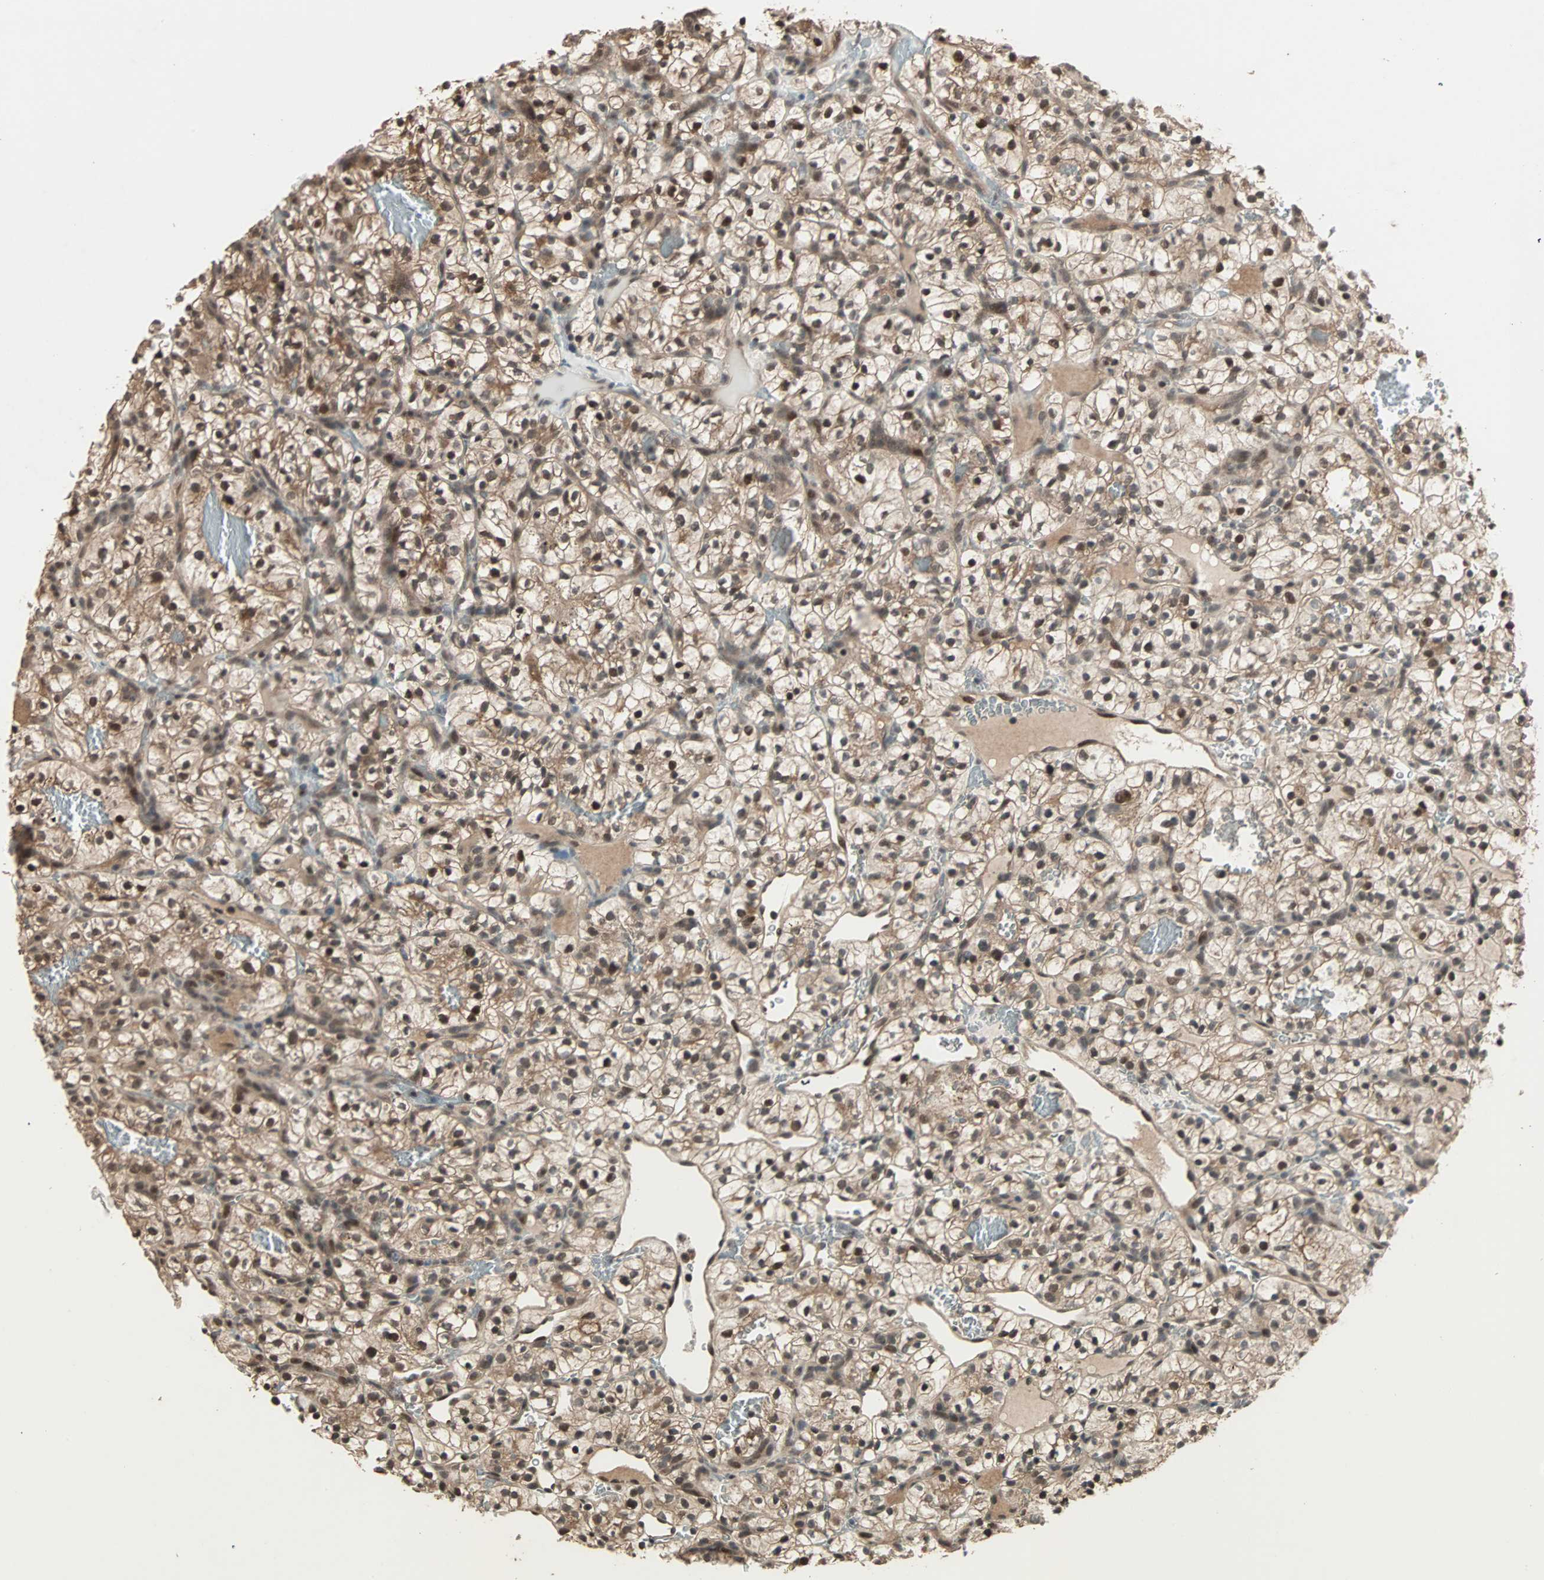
{"staining": {"intensity": "moderate", "quantity": ">75%", "location": "cytoplasmic/membranous,nuclear"}, "tissue": "renal cancer", "cell_type": "Tumor cells", "image_type": "cancer", "snomed": [{"axis": "morphology", "description": "Adenocarcinoma, NOS"}, {"axis": "topography", "description": "Kidney"}], "caption": "Immunohistochemical staining of adenocarcinoma (renal) demonstrates medium levels of moderate cytoplasmic/membranous and nuclear staining in approximately >75% of tumor cells. Nuclei are stained in blue.", "gene": "ZNF701", "patient": {"sex": "female", "age": 57}}